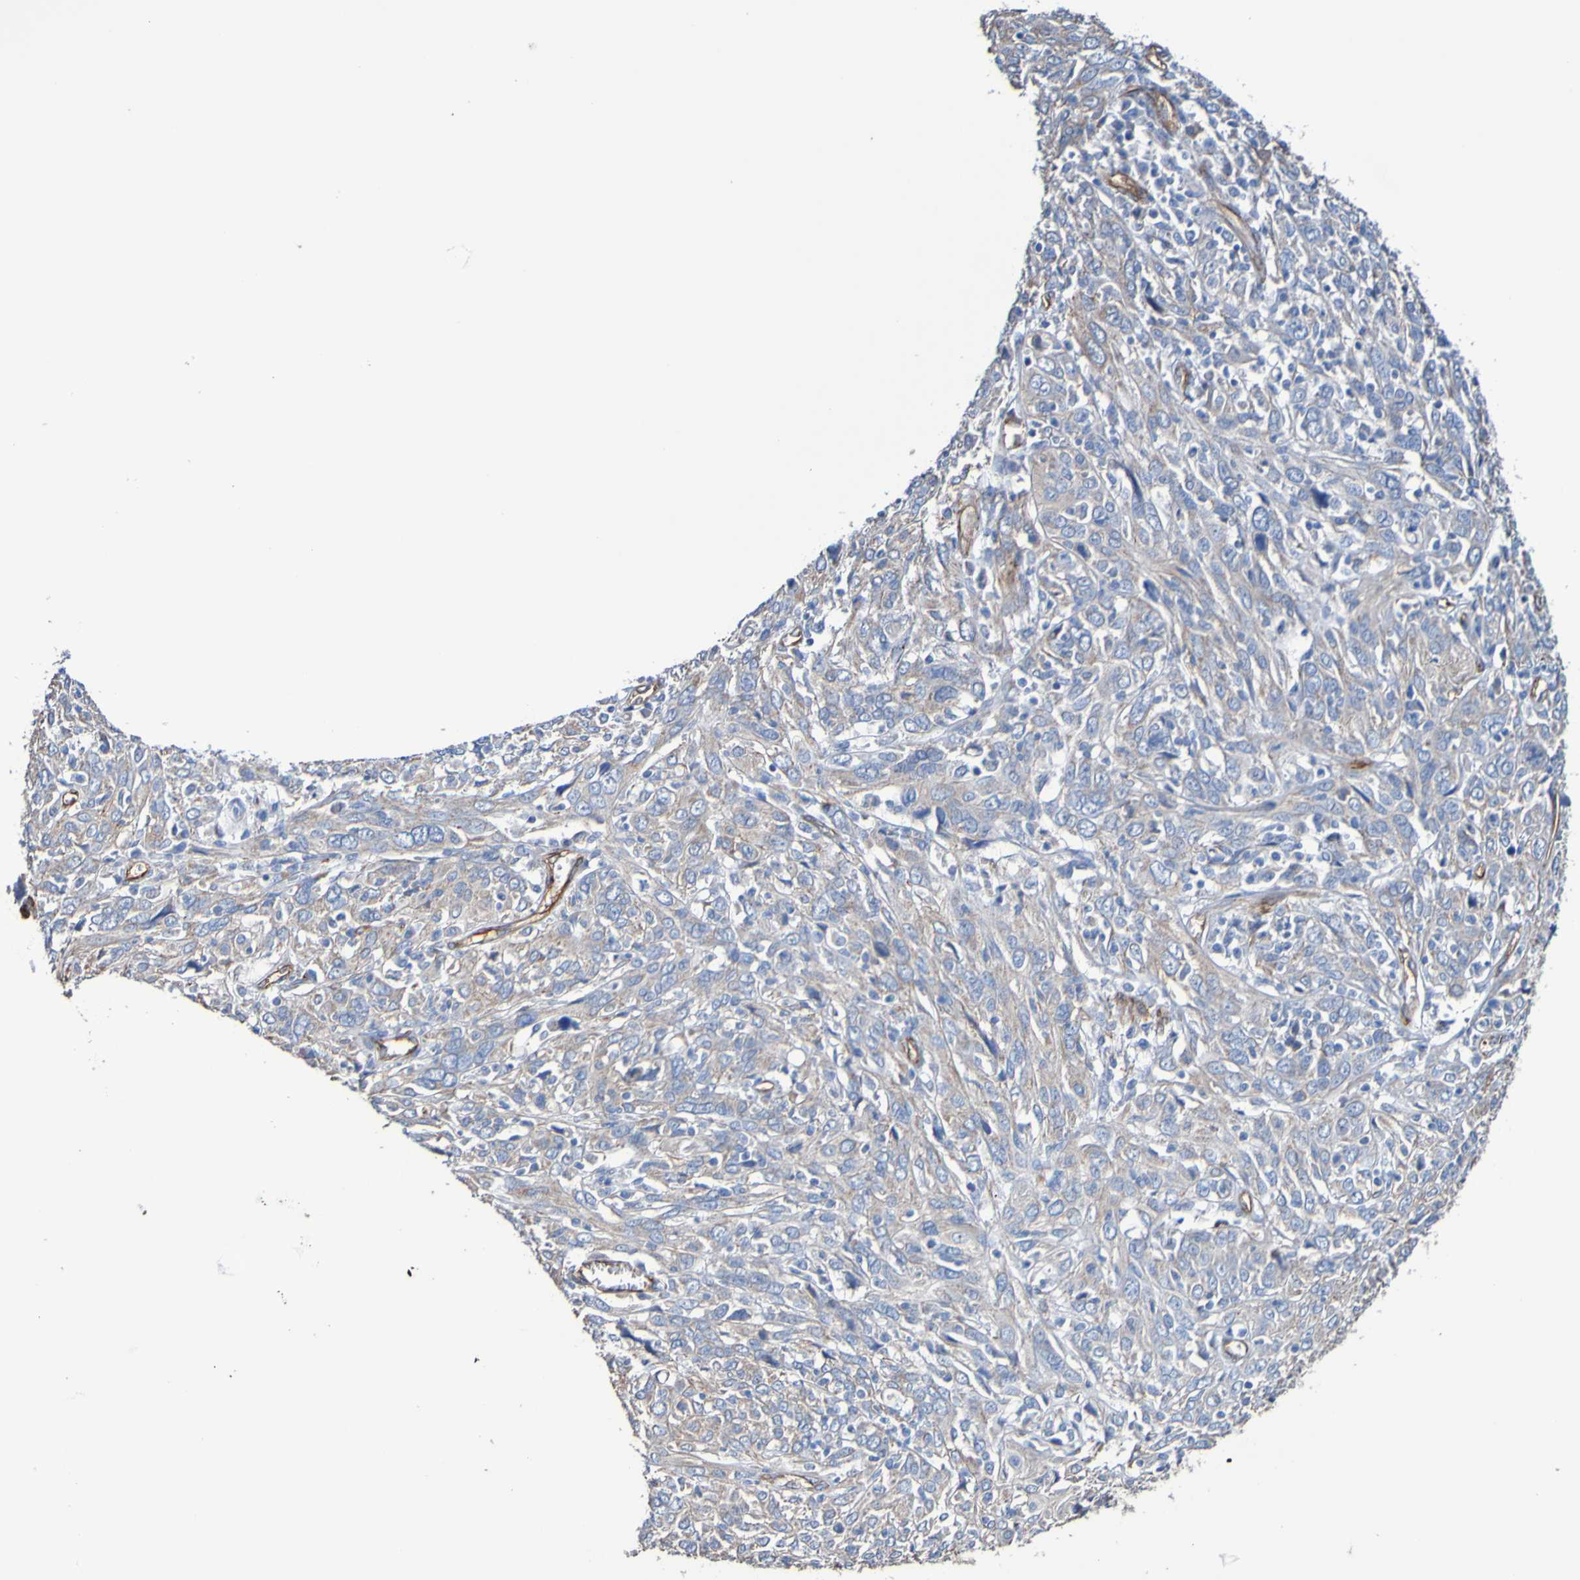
{"staining": {"intensity": "weak", "quantity": "25%-75%", "location": "cytoplasmic/membranous"}, "tissue": "cervical cancer", "cell_type": "Tumor cells", "image_type": "cancer", "snomed": [{"axis": "morphology", "description": "Squamous cell carcinoma, NOS"}, {"axis": "topography", "description": "Cervix"}], "caption": "Tumor cells demonstrate low levels of weak cytoplasmic/membranous expression in about 25%-75% of cells in human squamous cell carcinoma (cervical).", "gene": "ELMOD3", "patient": {"sex": "female", "age": 46}}